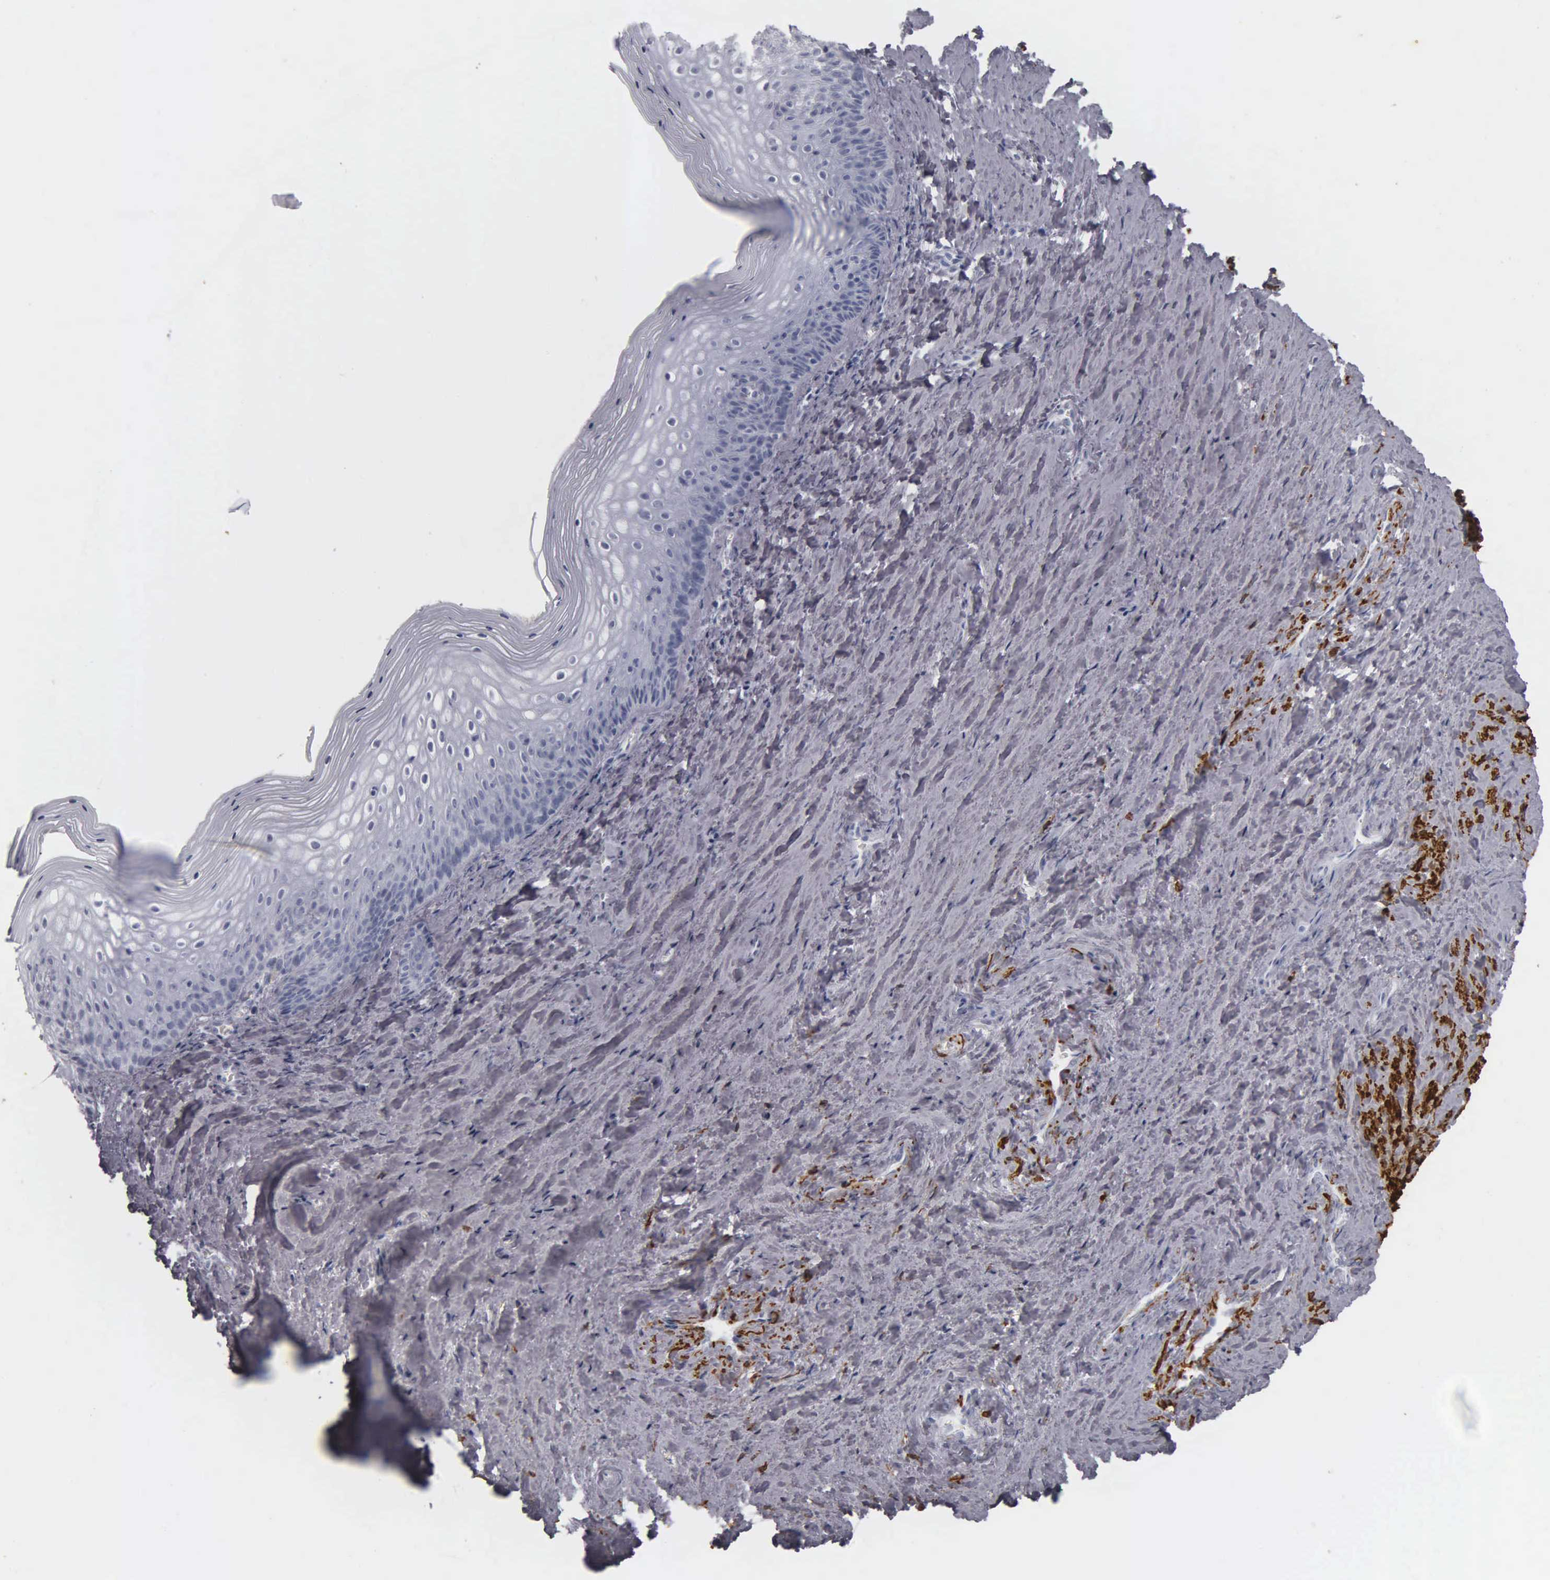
{"staining": {"intensity": "negative", "quantity": "none", "location": "none"}, "tissue": "vagina", "cell_type": "Squamous epithelial cells", "image_type": "normal", "snomed": [{"axis": "morphology", "description": "Normal tissue, NOS"}, {"axis": "topography", "description": "Vagina"}], "caption": "Squamous epithelial cells show no significant staining in benign vagina. (Brightfield microscopy of DAB (3,3'-diaminobenzidine) immunohistochemistry at high magnification).", "gene": "DES", "patient": {"sex": "female", "age": 46}}